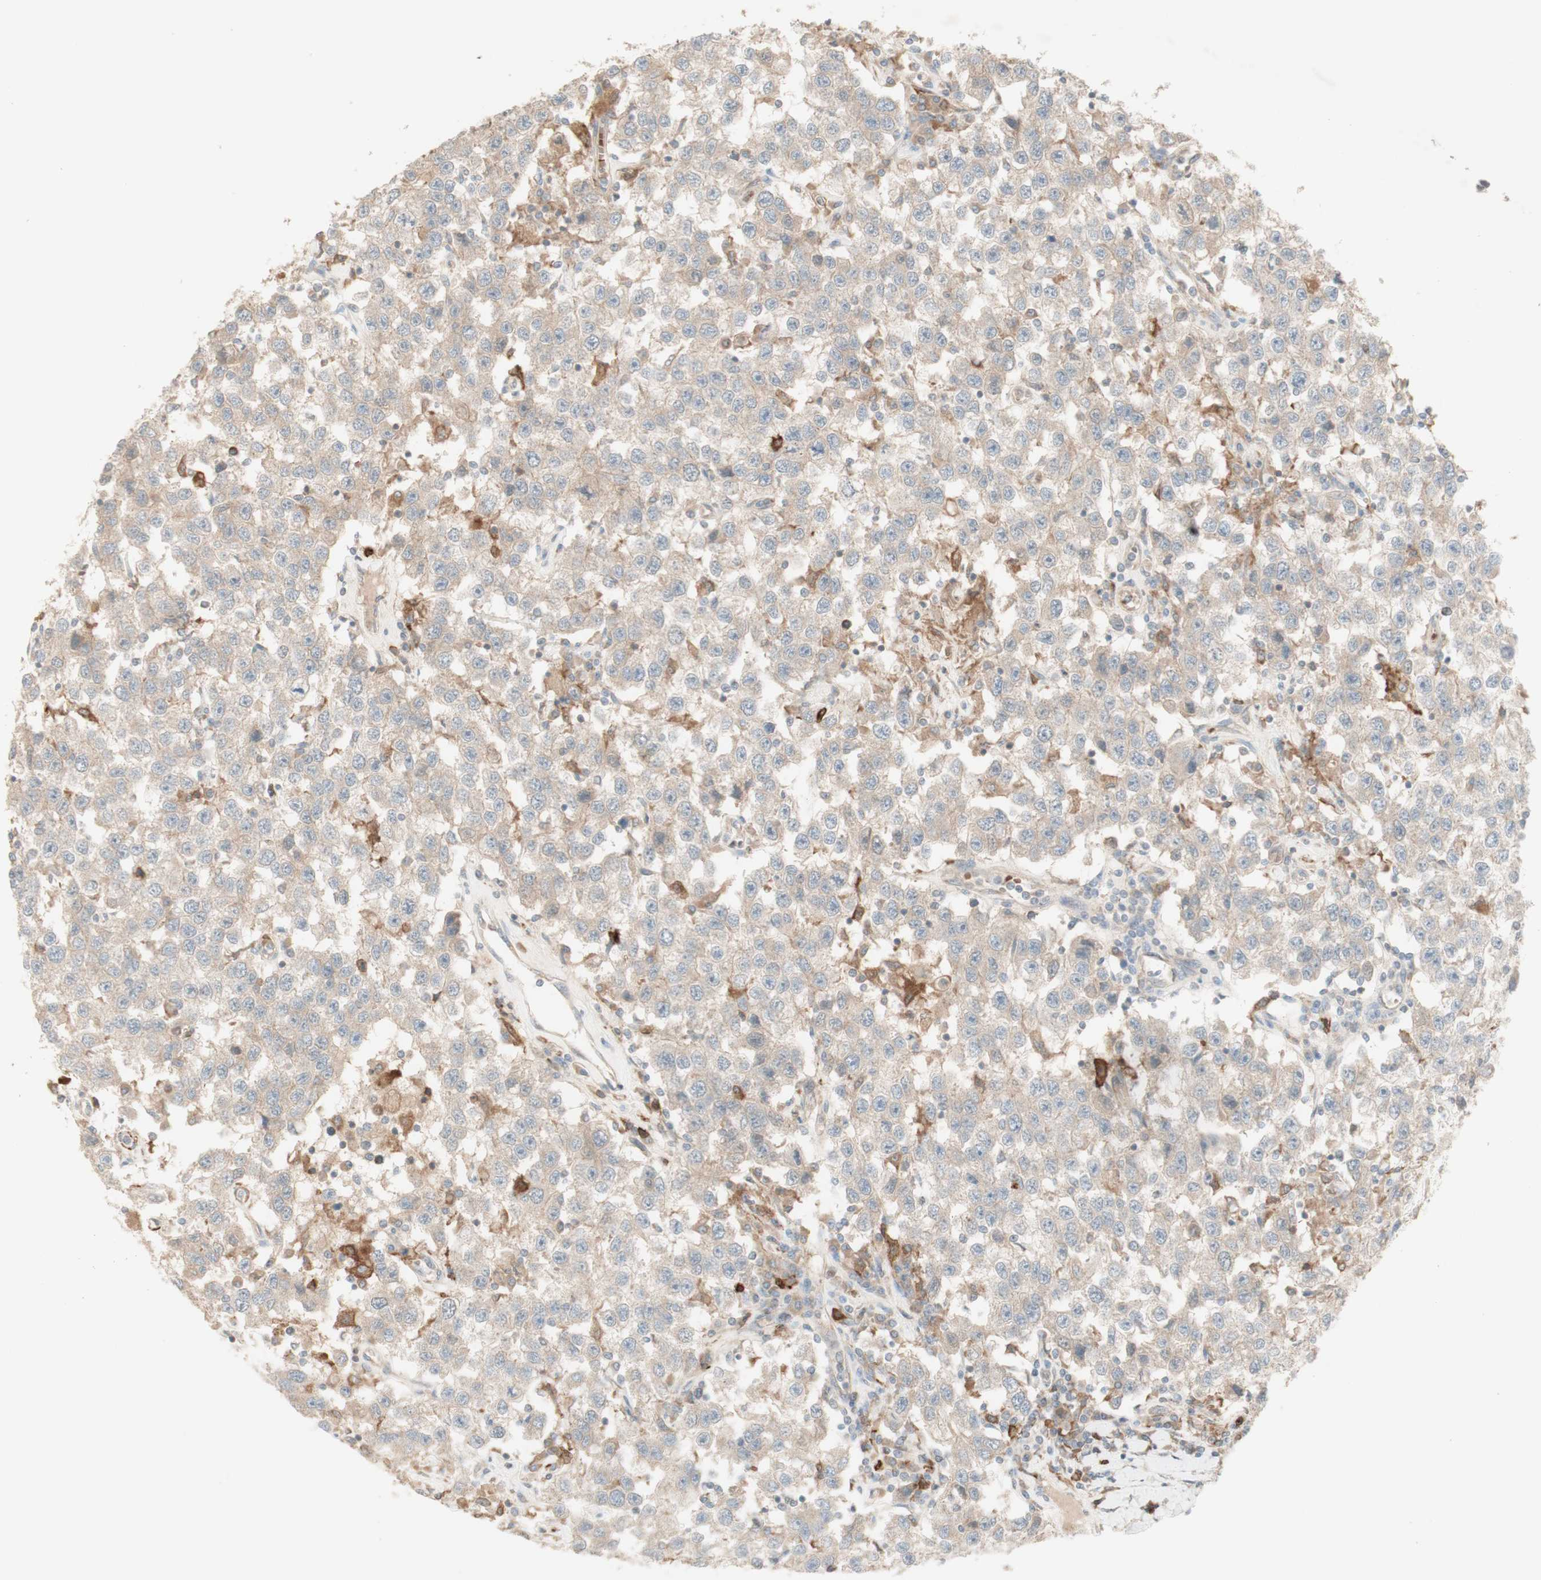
{"staining": {"intensity": "weak", "quantity": ">75%", "location": "cytoplasmic/membranous"}, "tissue": "testis cancer", "cell_type": "Tumor cells", "image_type": "cancer", "snomed": [{"axis": "morphology", "description": "Seminoma, NOS"}, {"axis": "topography", "description": "Testis"}], "caption": "This photomicrograph exhibits immunohistochemistry staining of human testis cancer, with low weak cytoplasmic/membranous staining in approximately >75% of tumor cells.", "gene": "PTGER4", "patient": {"sex": "male", "age": 41}}